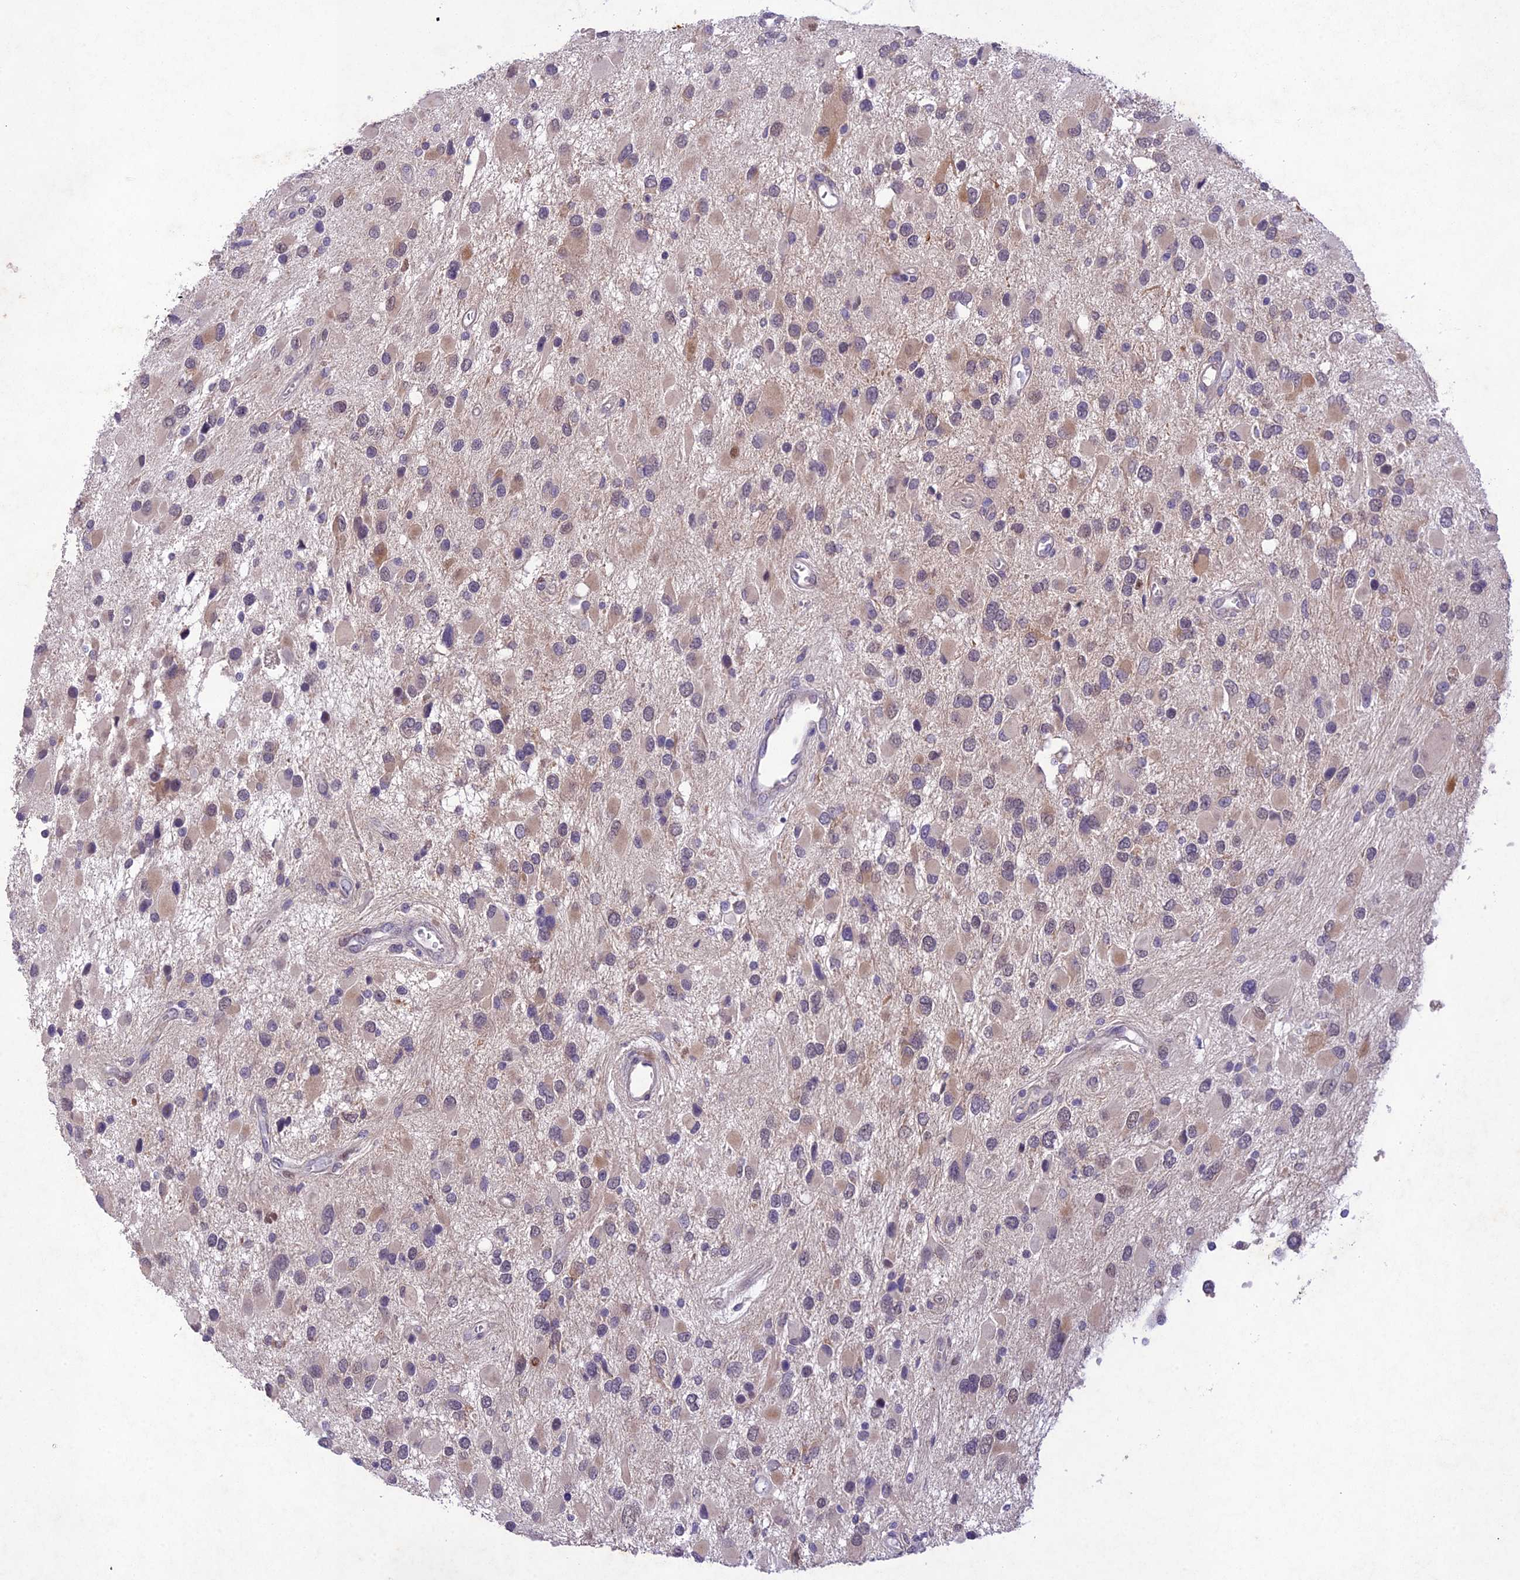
{"staining": {"intensity": "weak", "quantity": "25%-75%", "location": "cytoplasmic/membranous"}, "tissue": "glioma", "cell_type": "Tumor cells", "image_type": "cancer", "snomed": [{"axis": "morphology", "description": "Glioma, malignant, High grade"}, {"axis": "topography", "description": "Brain"}], "caption": "Weak cytoplasmic/membranous positivity for a protein is present in about 25%-75% of tumor cells of glioma using immunohistochemistry.", "gene": "ANKRD52", "patient": {"sex": "male", "age": 53}}